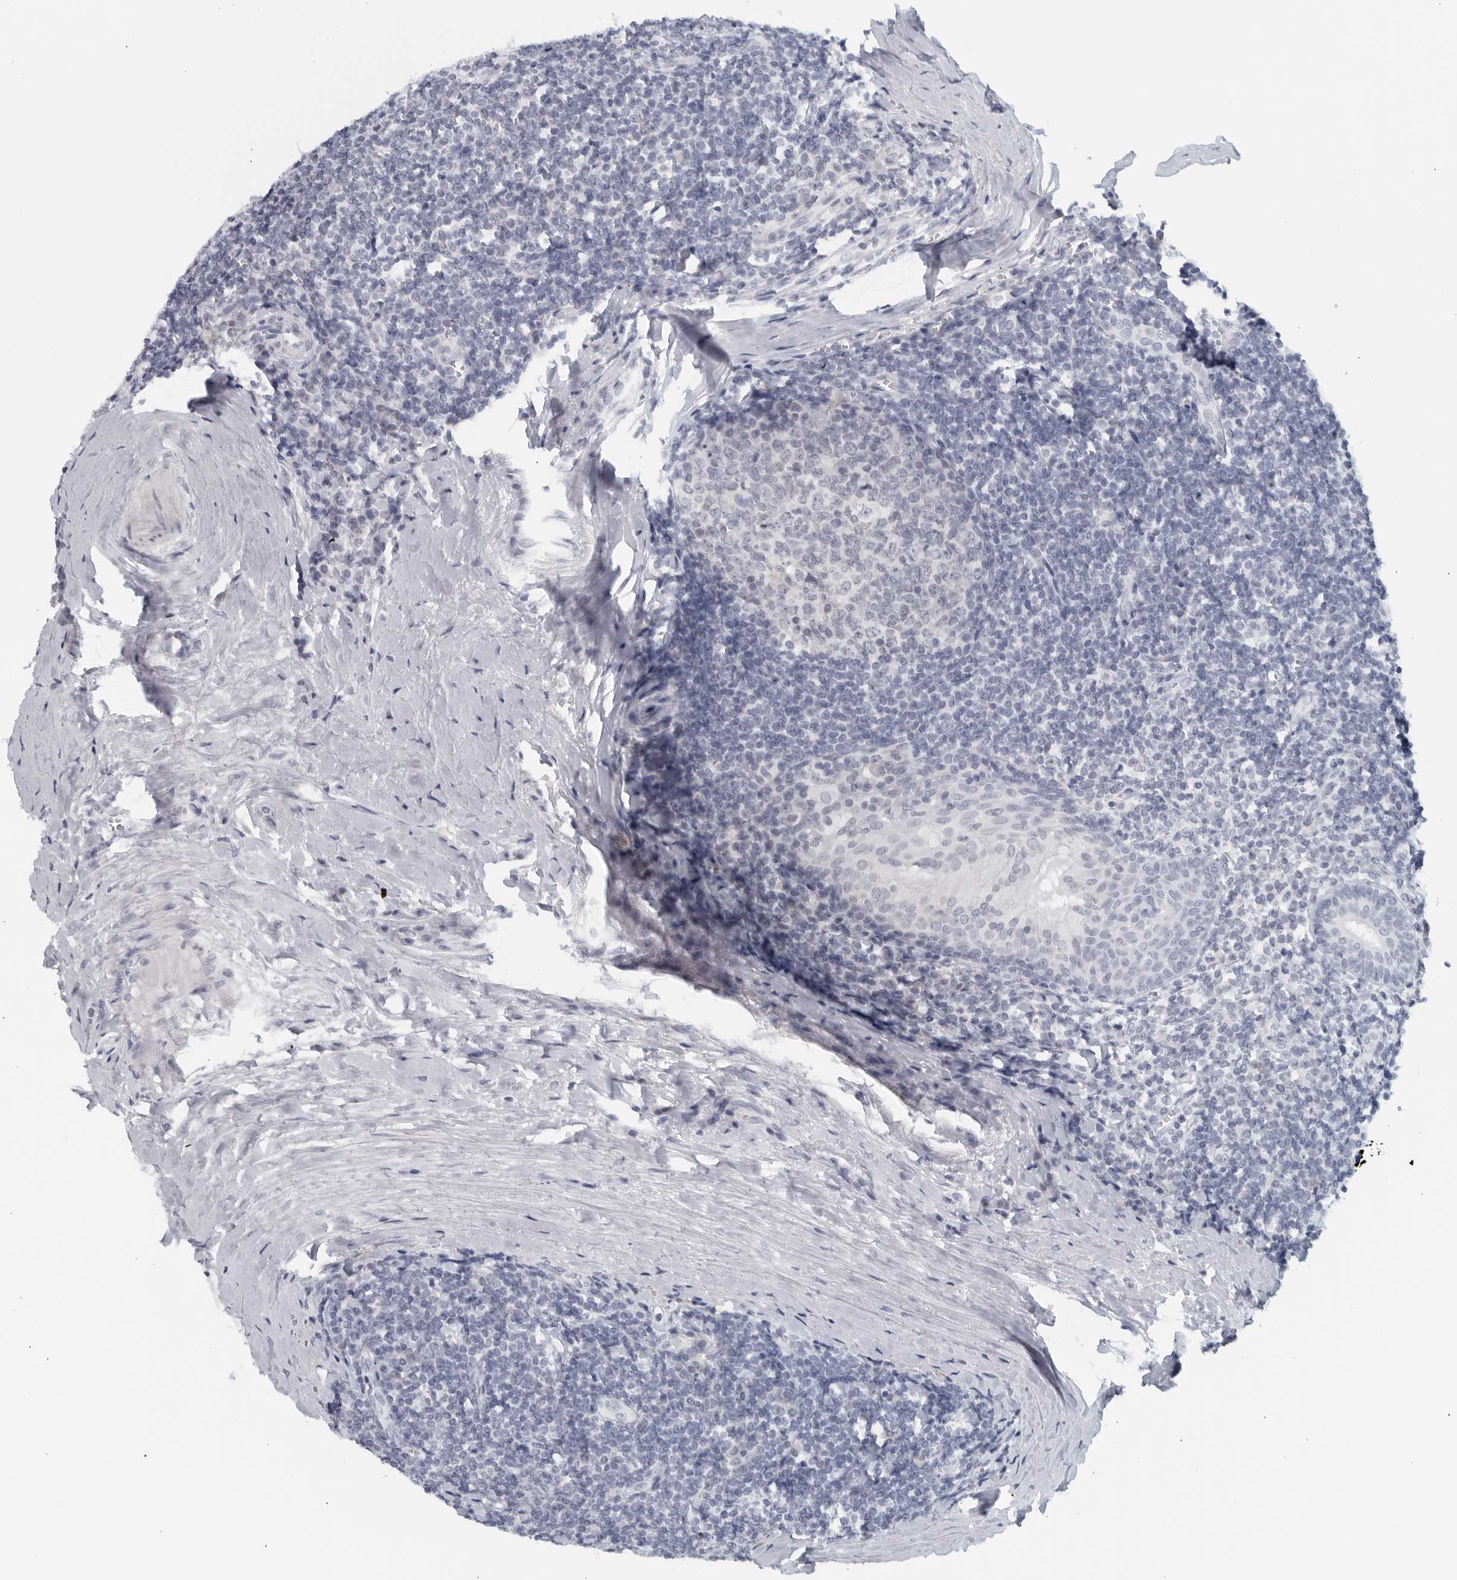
{"staining": {"intensity": "negative", "quantity": "none", "location": "none"}, "tissue": "tonsil", "cell_type": "Germinal center cells", "image_type": "normal", "snomed": [{"axis": "morphology", "description": "Normal tissue, NOS"}, {"axis": "topography", "description": "Tonsil"}], "caption": "Normal tonsil was stained to show a protein in brown. There is no significant staining in germinal center cells. (DAB (3,3'-diaminobenzidine) immunohistochemistry (IHC) visualized using brightfield microscopy, high magnification).", "gene": "MATN1", "patient": {"sex": "male", "age": 27}}